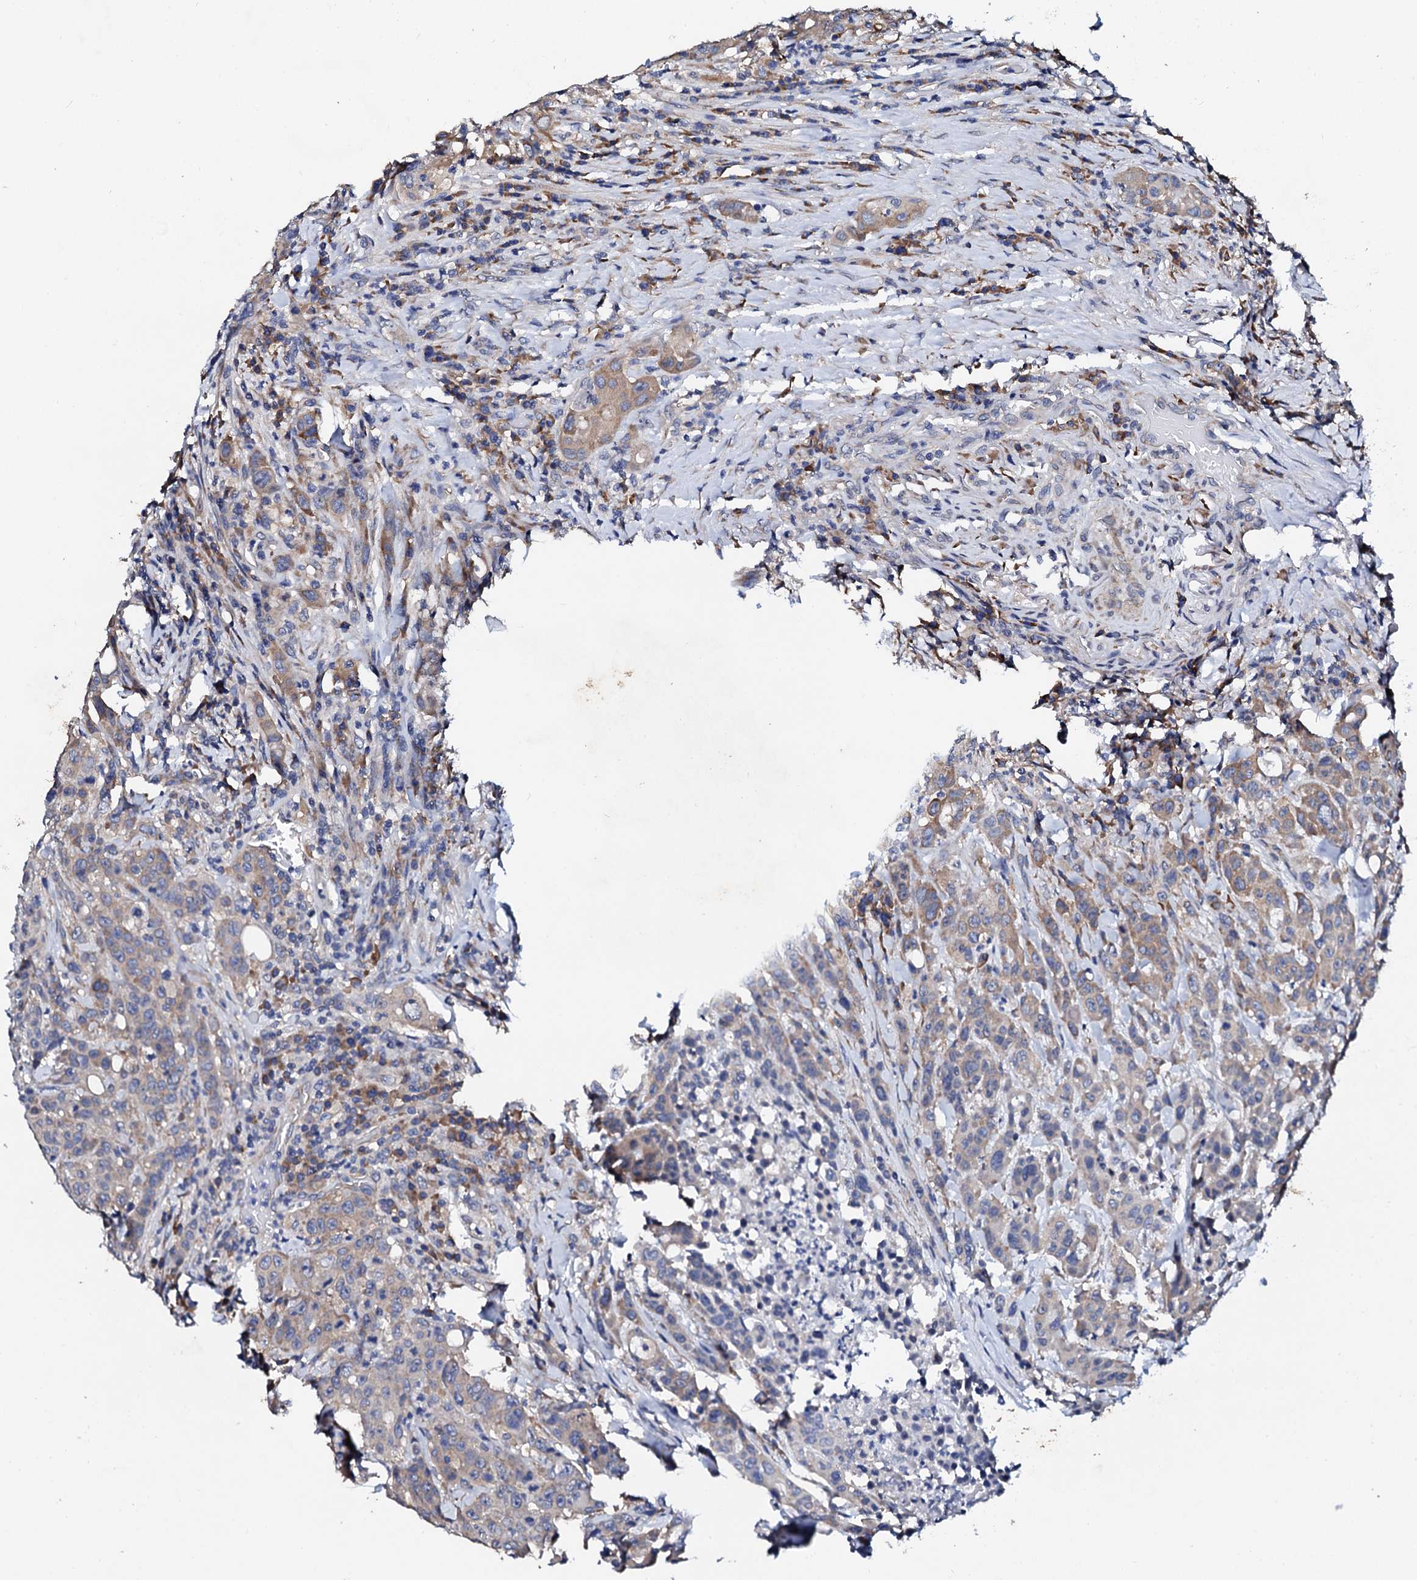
{"staining": {"intensity": "moderate", "quantity": ">75%", "location": "cytoplasmic/membranous"}, "tissue": "colorectal cancer", "cell_type": "Tumor cells", "image_type": "cancer", "snomed": [{"axis": "morphology", "description": "Adenocarcinoma, NOS"}, {"axis": "topography", "description": "Colon"}], "caption": "Adenocarcinoma (colorectal) stained for a protein demonstrates moderate cytoplasmic/membranous positivity in tumor cells.", "gene": "NUP58", "patient": {"sex": "male", "age": 62}}